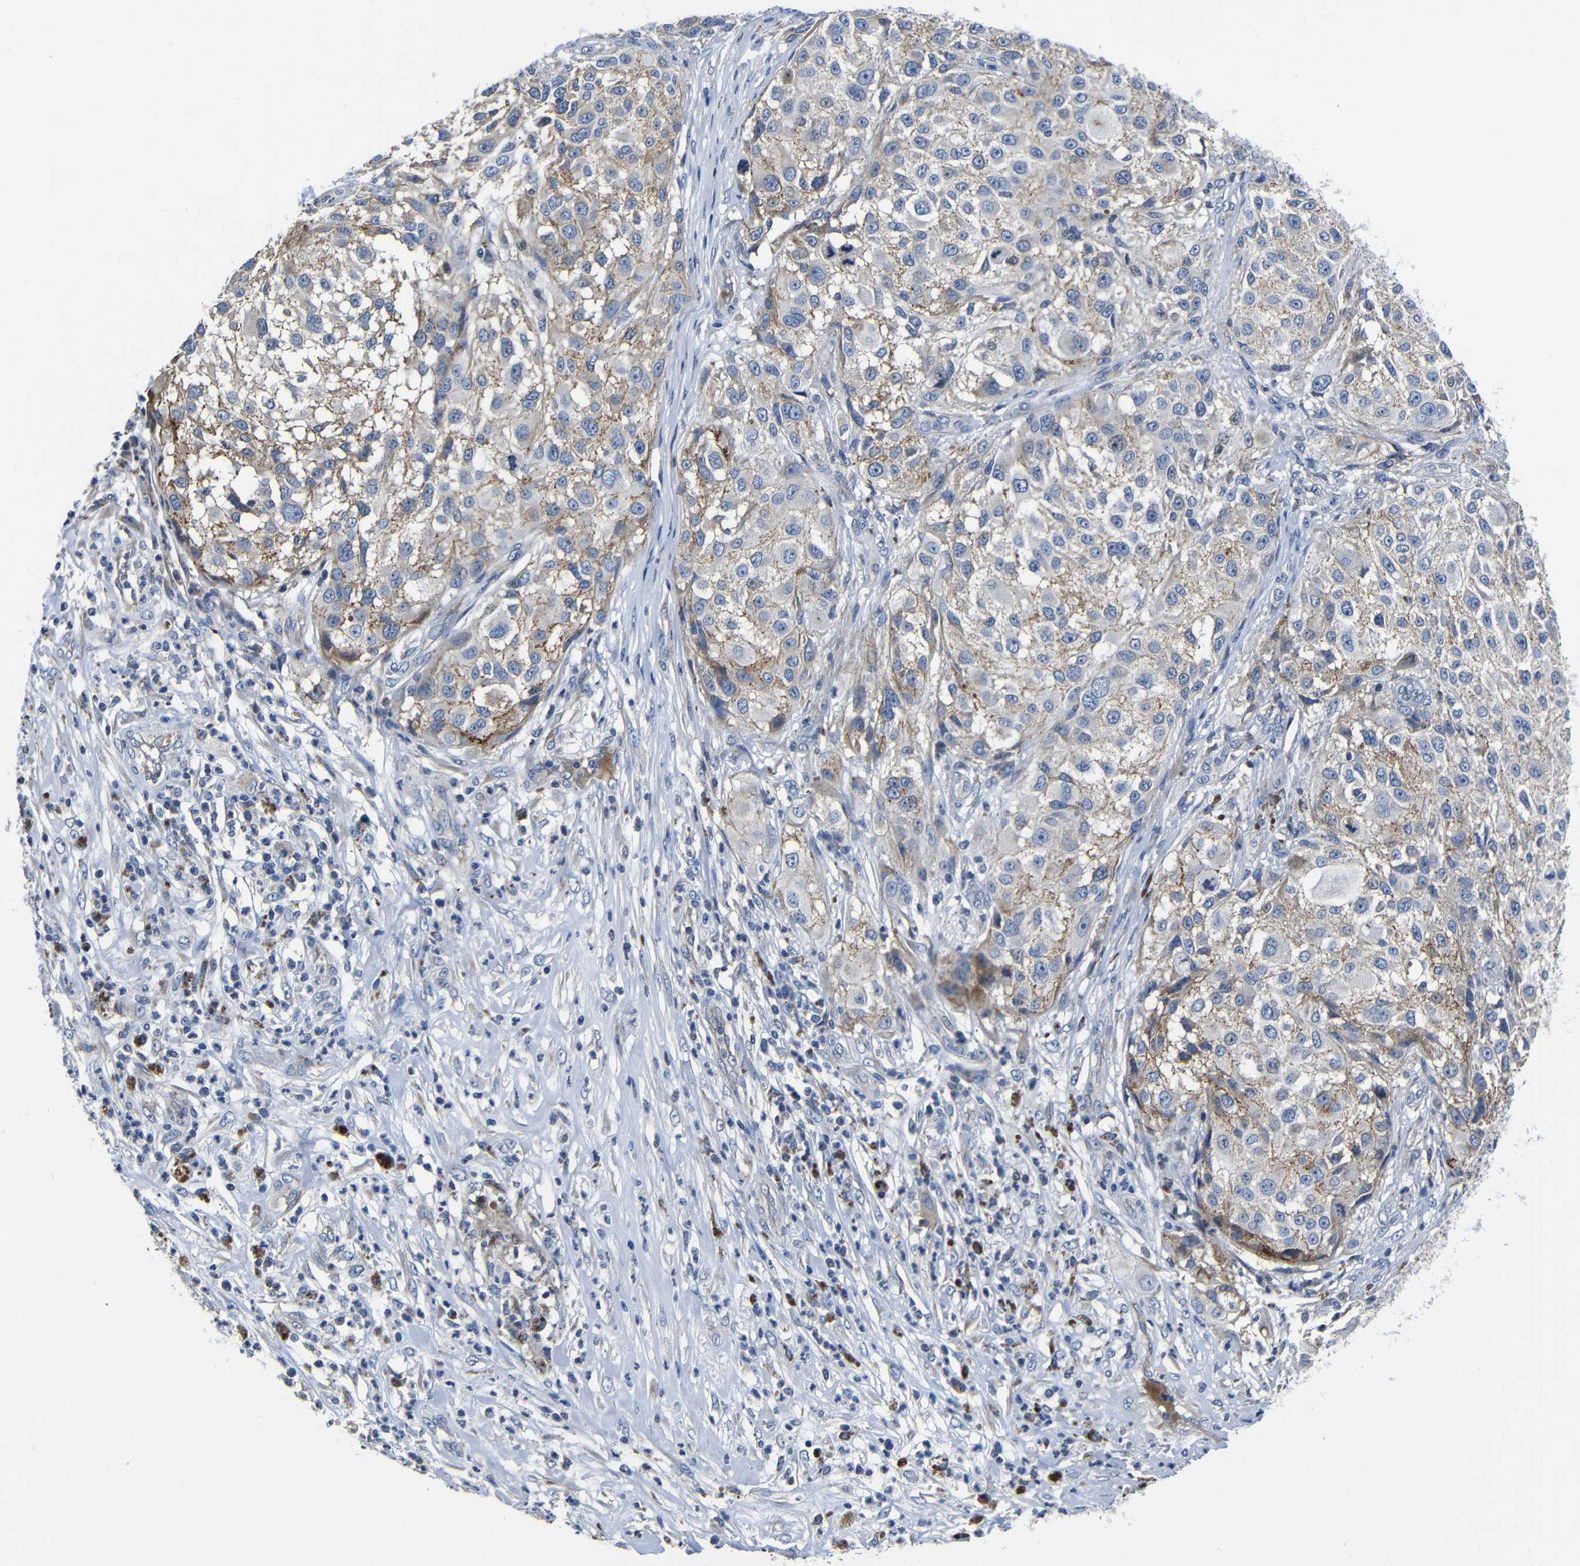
{"staining": {"intensity": "weak", "quantity": "25%-75%", "location": "cytoplasmic/membranous"}, "tissue": "melanoma", "cell_type": "Tumor cells", "image_type": "cancer", "snomed": [{"axis": "morphology", "description": "Necrosis, NOS"}, {"axis": "morphology", "description": "Malignant melanoma, NOS"}, {"axis": "topography", "description": "Skin"}], "caption": "This is a micrograph of immunohistochemistry (IHC) staining of malignant melanoma, which shows weak staining in the cytoplasmic/membranous of tumor cells.", "gene": "AFDN", "patient": {"sex": "female", "age": 87}}